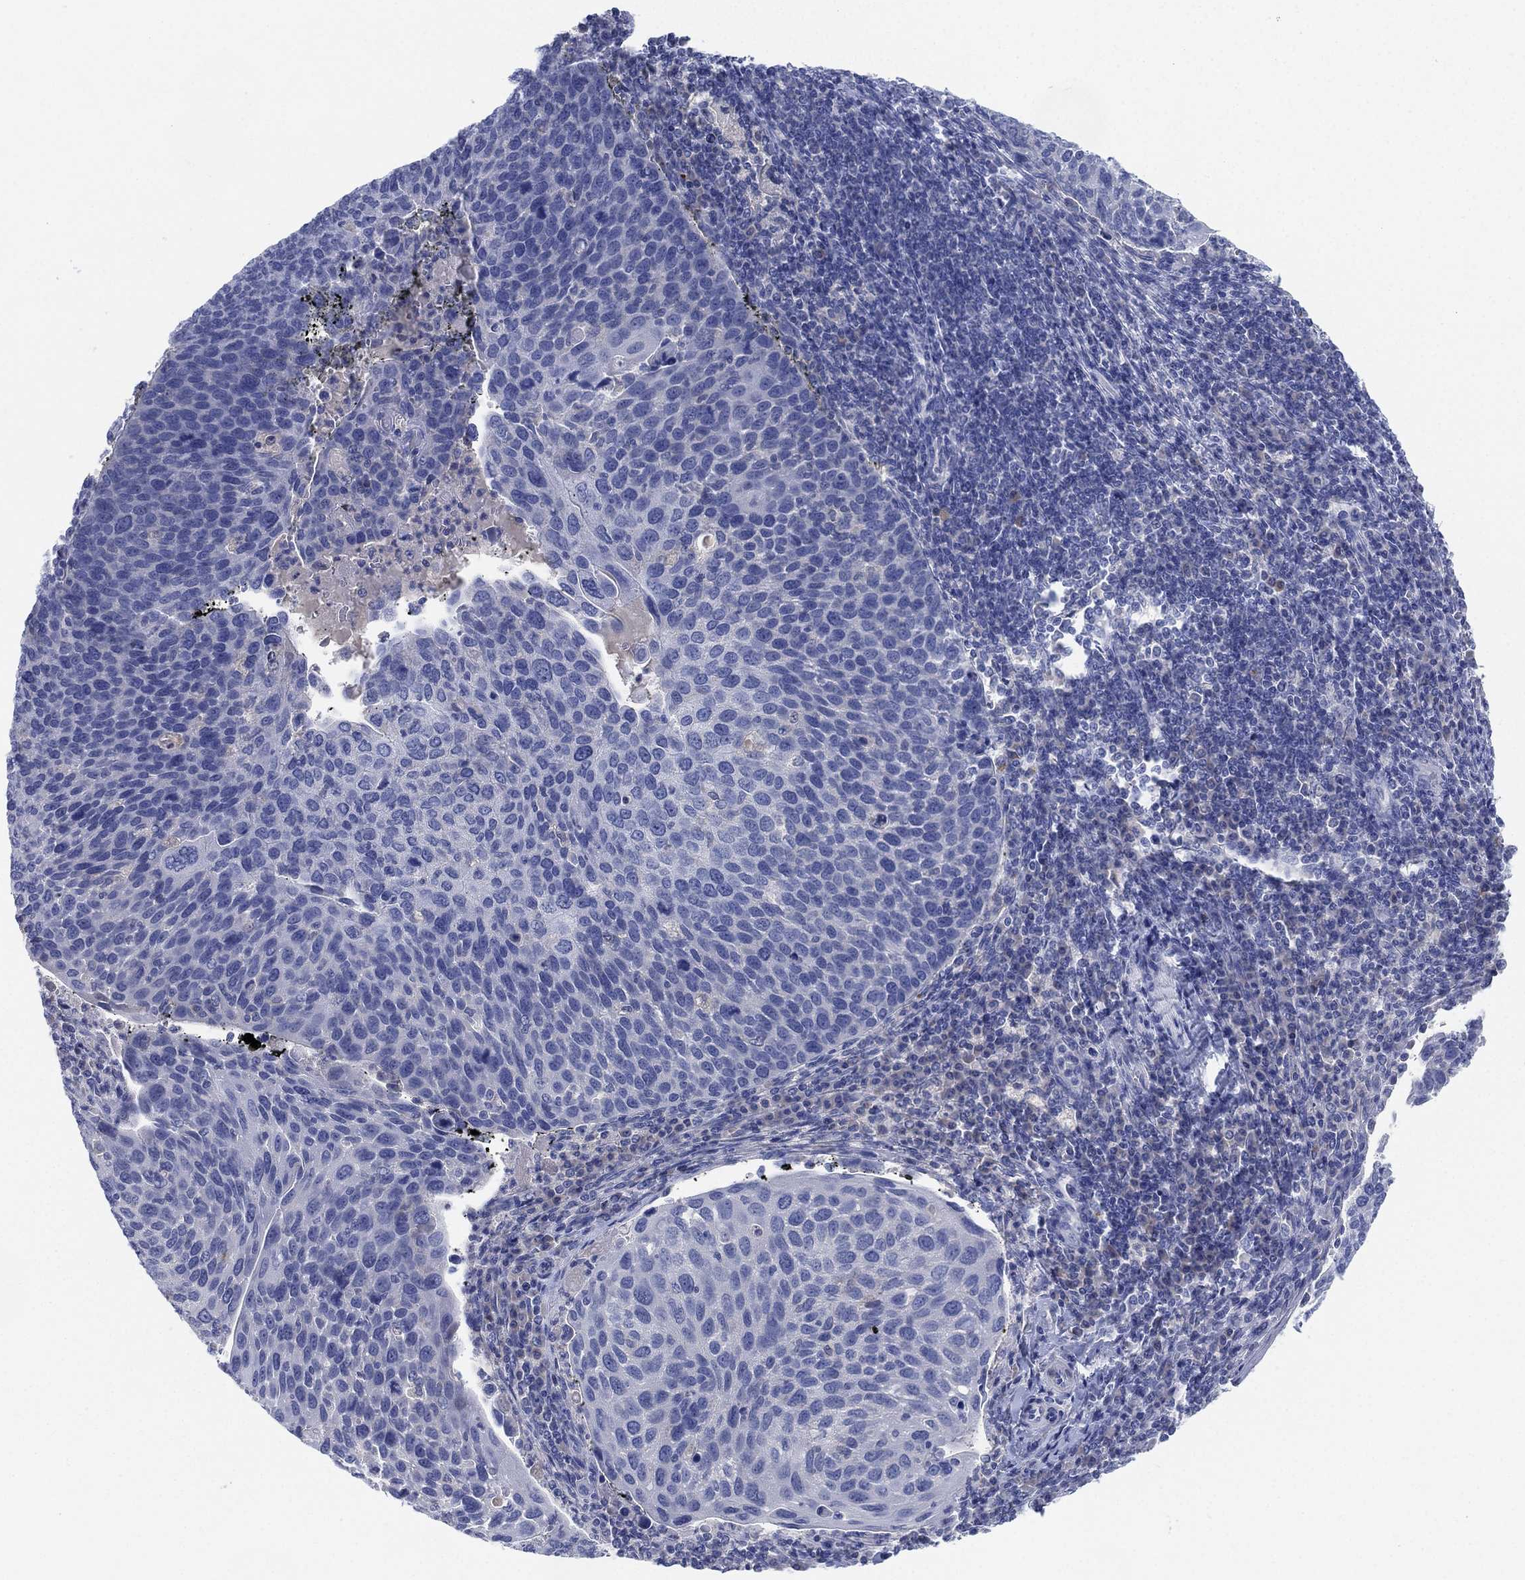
{"staining": {"intensity": "negative", "quantity": "none", "location": "none"}, "tissue": "cervical cancer", "cell_type": "Tumor cells", "image_type": "cancer", "snomed": [{"axis": "morphology", "description": "Squamous cell carcinoma, NOS"}, {"axis": "topography", "description": "Cervix"}], "caption": "This image is of squamous cell carcinoma (cervical) stained with IHC to label a protein in brown with the nuclei are counter-stained blue. There is no positivity in tumor cells.", "gene": "ADAD2", "patient": {"sex": "female", "age": 54}}